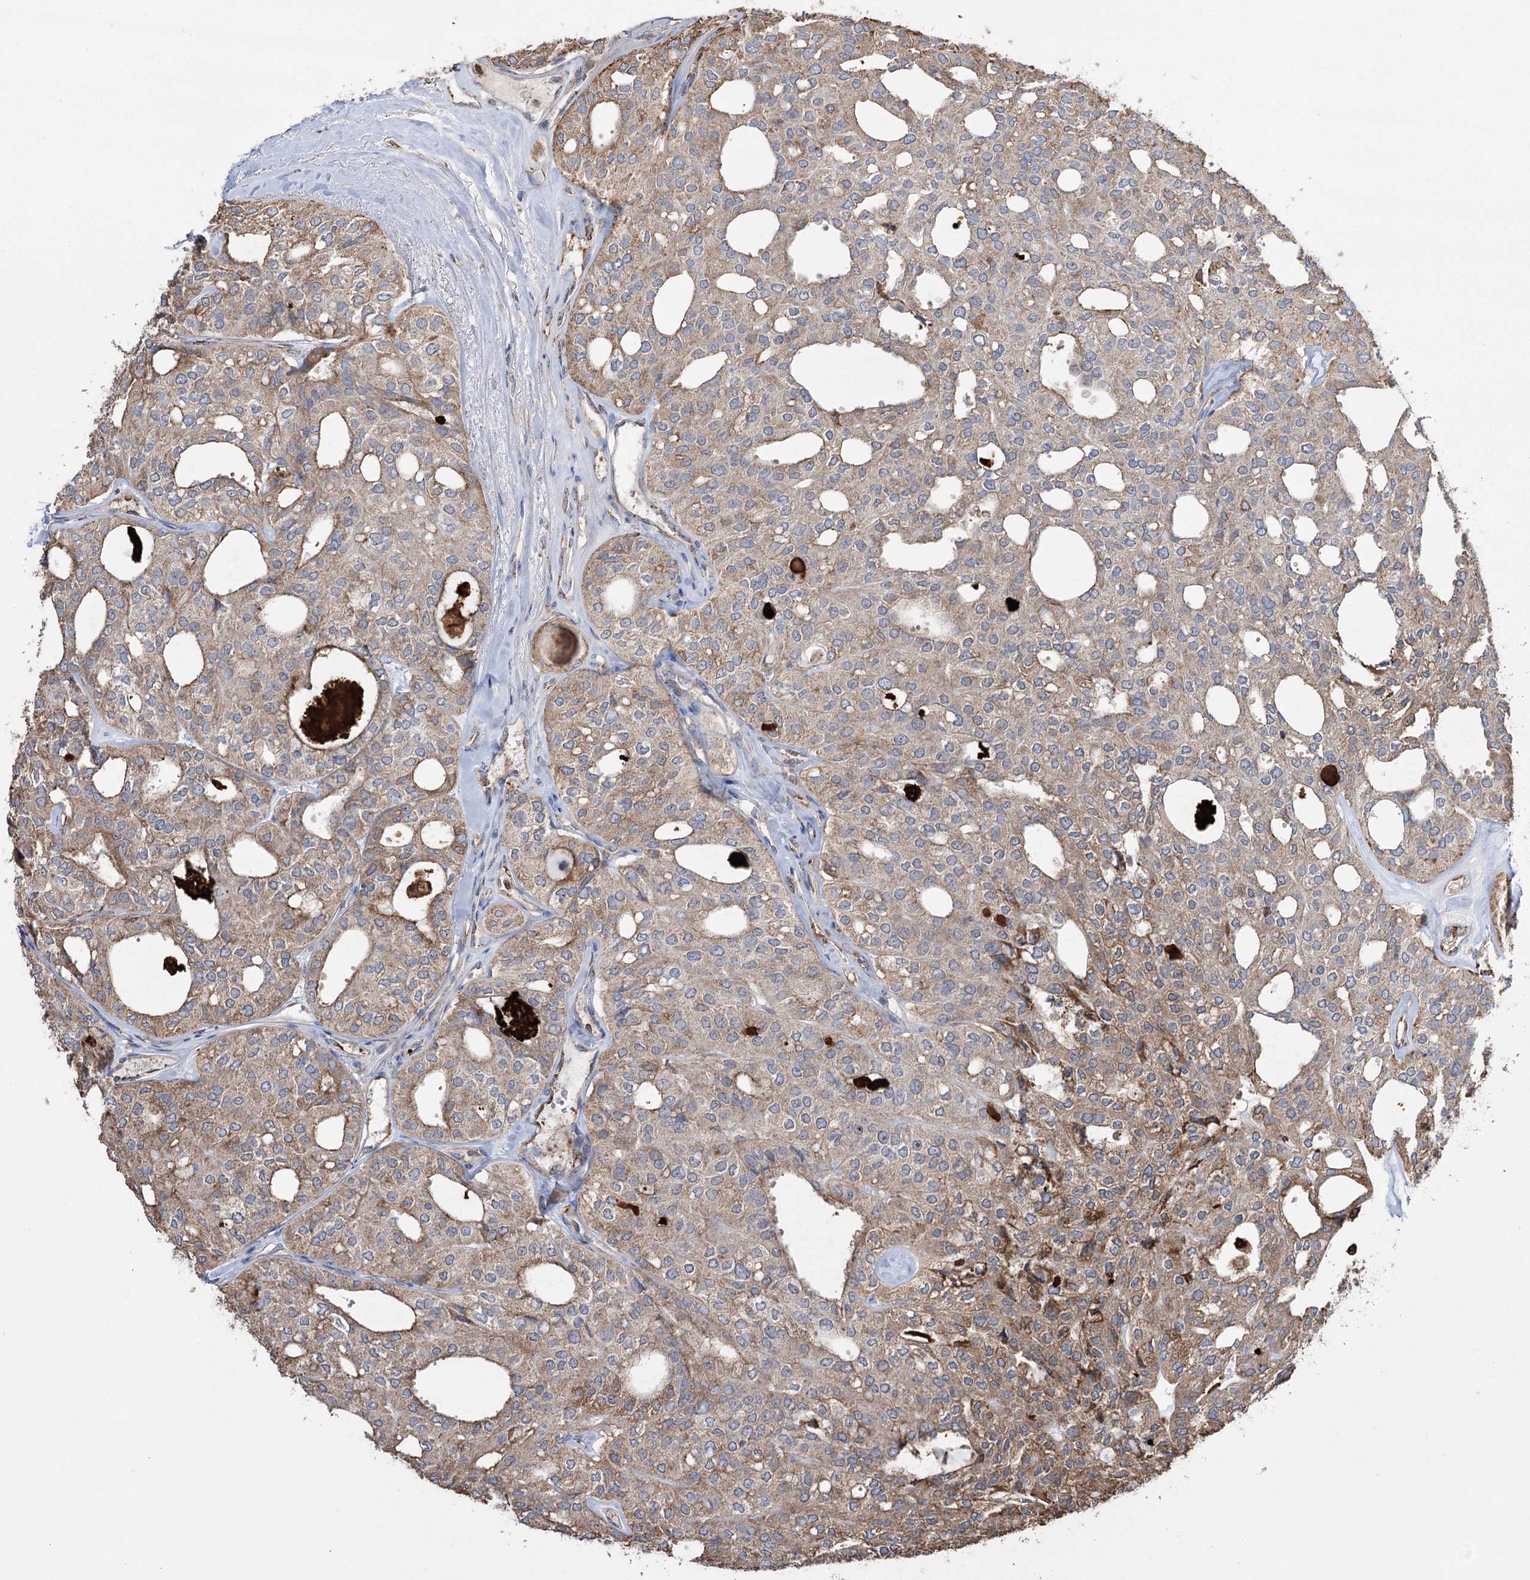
{"staining": {"intensity": "moderate", "quantity": "25%-75%", "location": "cytoplasmic/membranous"}, "tissue": "thyroid cancer", "cell_type": "Tumor cells", "image_type": "cancer", "snomed": [{"axis": "morphology", "description": "Follicular adenoma carcinoma, NOS"}, {"axis": "topography", "description": "Thyroid gland"}], "caption": "Moderate cytoplasmic/membranous expression for a protein is appreciated in approximately 25%-75% of tumor cells of thyroid cancer using immunohistochemistry.", "gene": "TRIM71", "patient": {"sex": "male", "age": 75}}